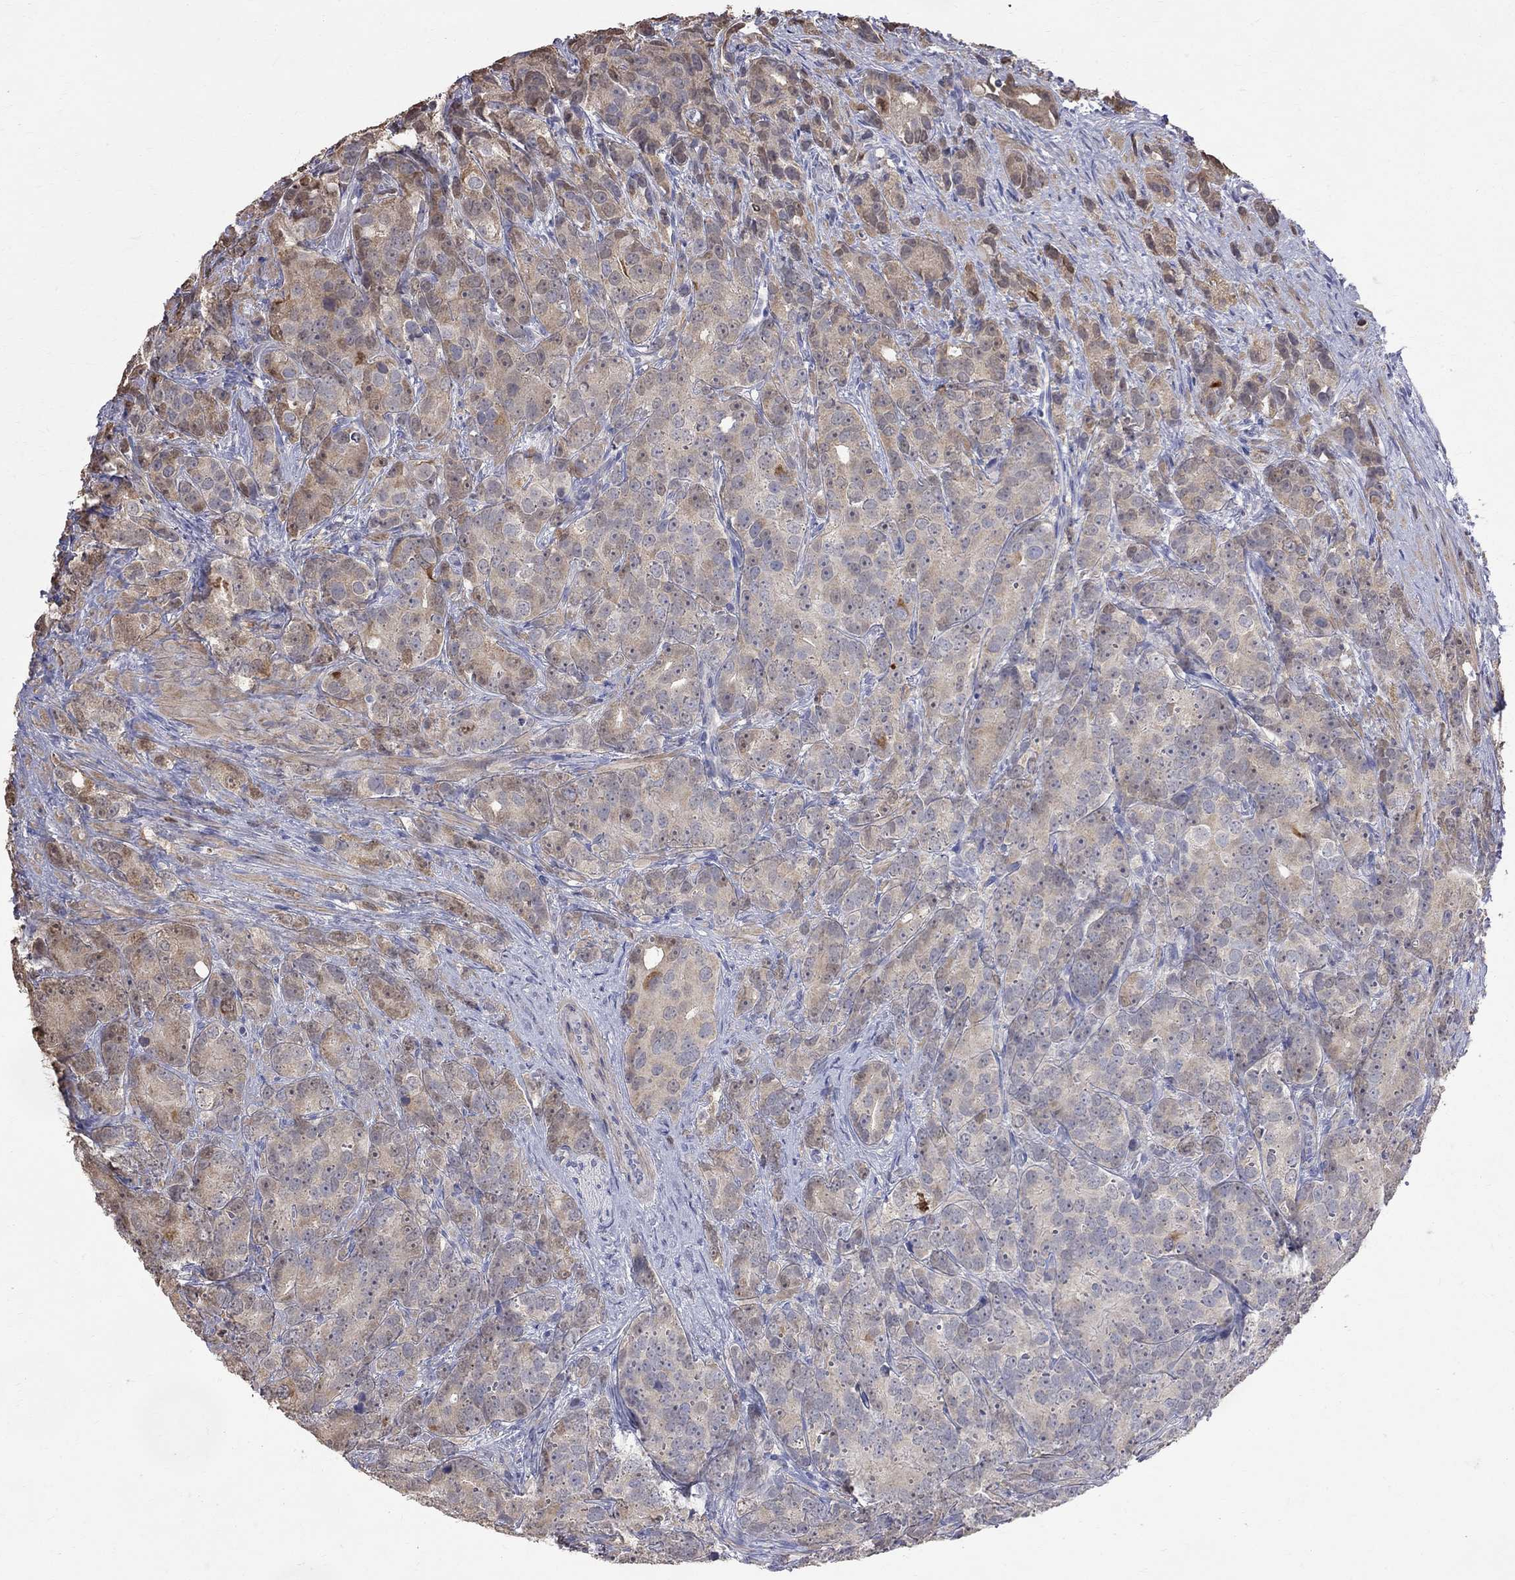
{"staining": {"intensity": "moderate", "quantity": "<25%", "location": "cytoplasmic/membranous"}, "tissue": "prostate cancer", "cell_type": "Tumor cells", "image_type": "cancer", "snomed": [{"axis": "morphology", "description": "Adenocarcinoma, High grade"}, {"axis": "topography", "description": "Prostate"}], "caption": "A histopathology image of human prostate cancer (high-grade adenocarcinoma) stained for a protein displays moderate cytoplasmic/membranous brown staining in tumor cells.", "gene": "CKAP2", "patient": {"sex": "male", "age": 90}}